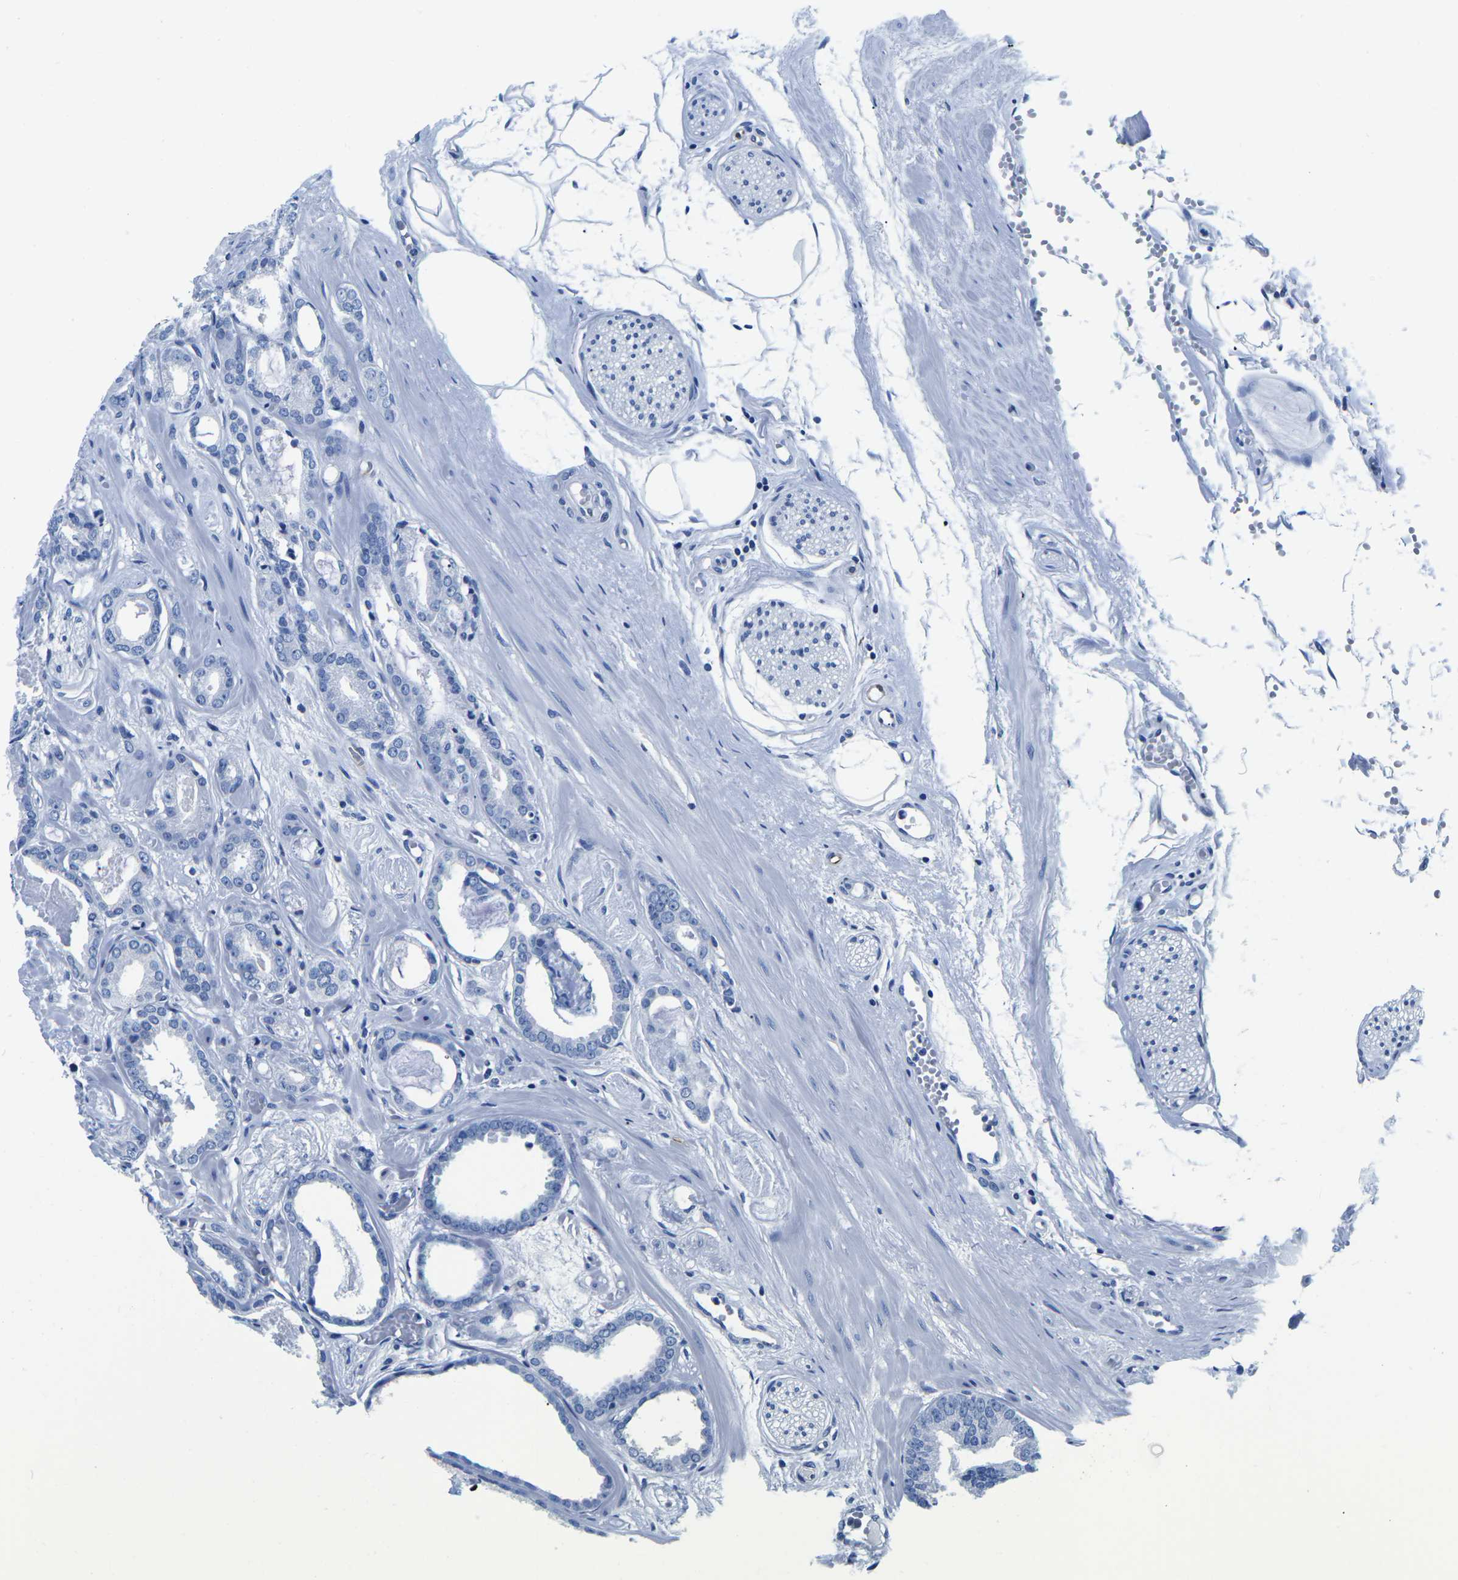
{"staining": {"intensity": "negative", "quantity": "none", "location": "none"}, "tissue": "prostate cancer", "cell_type": "Tumor cells", "image_type": "cancer", "snomed": [{"axis": "morphology", "description": "Adenocarcinoma, Low grade"}, {"axis": "topography", "description": "Prostate"}], "caption": "There is no significant staining in tumor cells of adenocarcinoma (low-grade) (prostate).", "gene": "CYP1A2", "patient": {"sex": "male", "age": 53}}